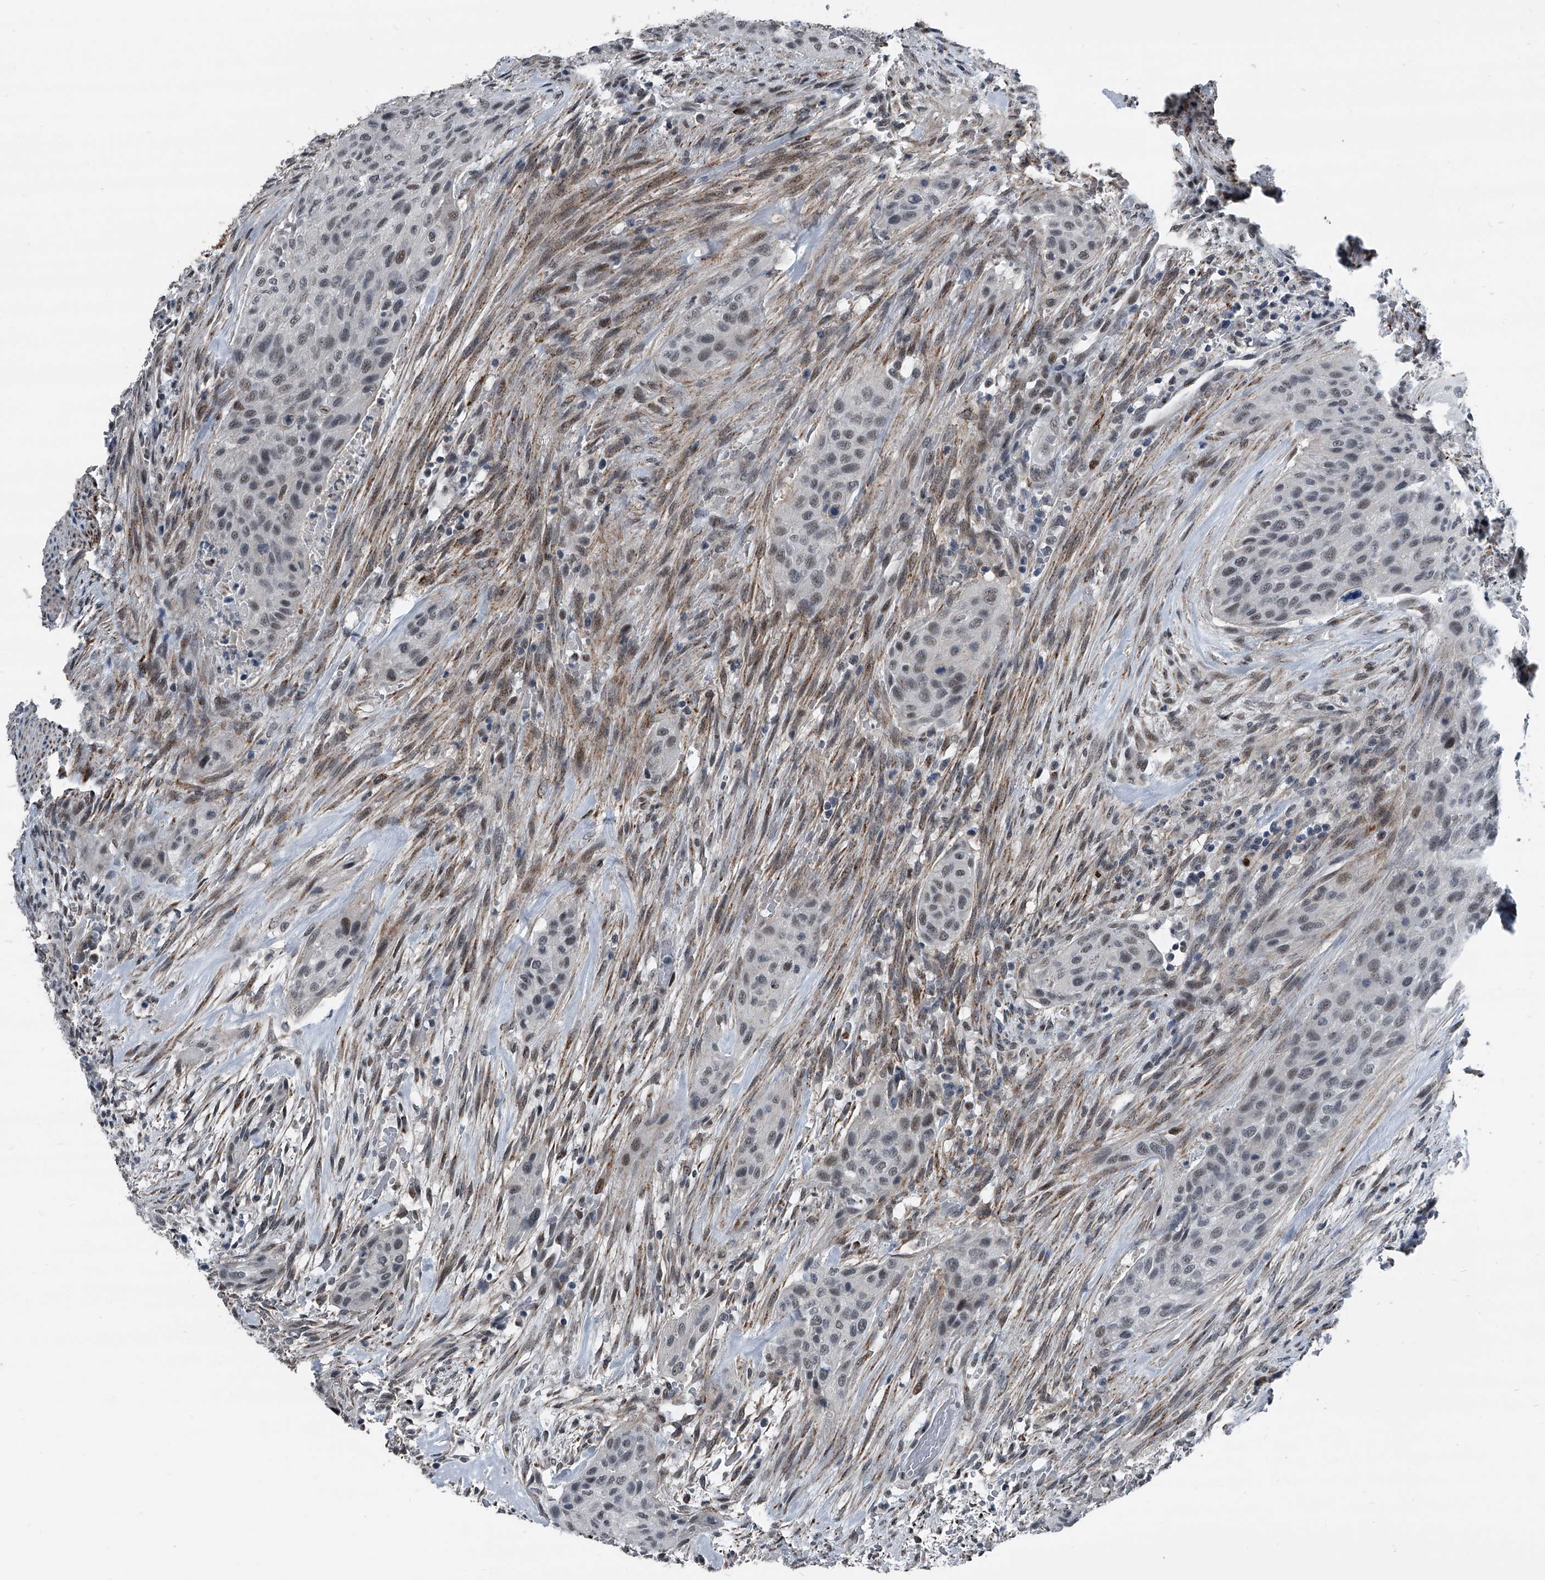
{"staining": {"intensity": "weak", "quantity": "<25%", "location": "nuclear"}, "tissue": "urothelial cancer", "cell_type": "Tumor cells", "image_type": "cancer", "snomed": [{"axis": "morphology", "description": "Urothelial carcinoma, High grade"}, {"axis": "topography", "description": "Urinary bladder"}], "caption": "High power microscopy image of an immunohistochemistry (IHC) histopathology image of urothelial cancer, revealing no significant expression in tumor cells. (DAB immunohistochemistry visualized using brightfield microscopy, high magnification).", "gene": "MEN1", "patient": {"sex": "male", "age": 35}}